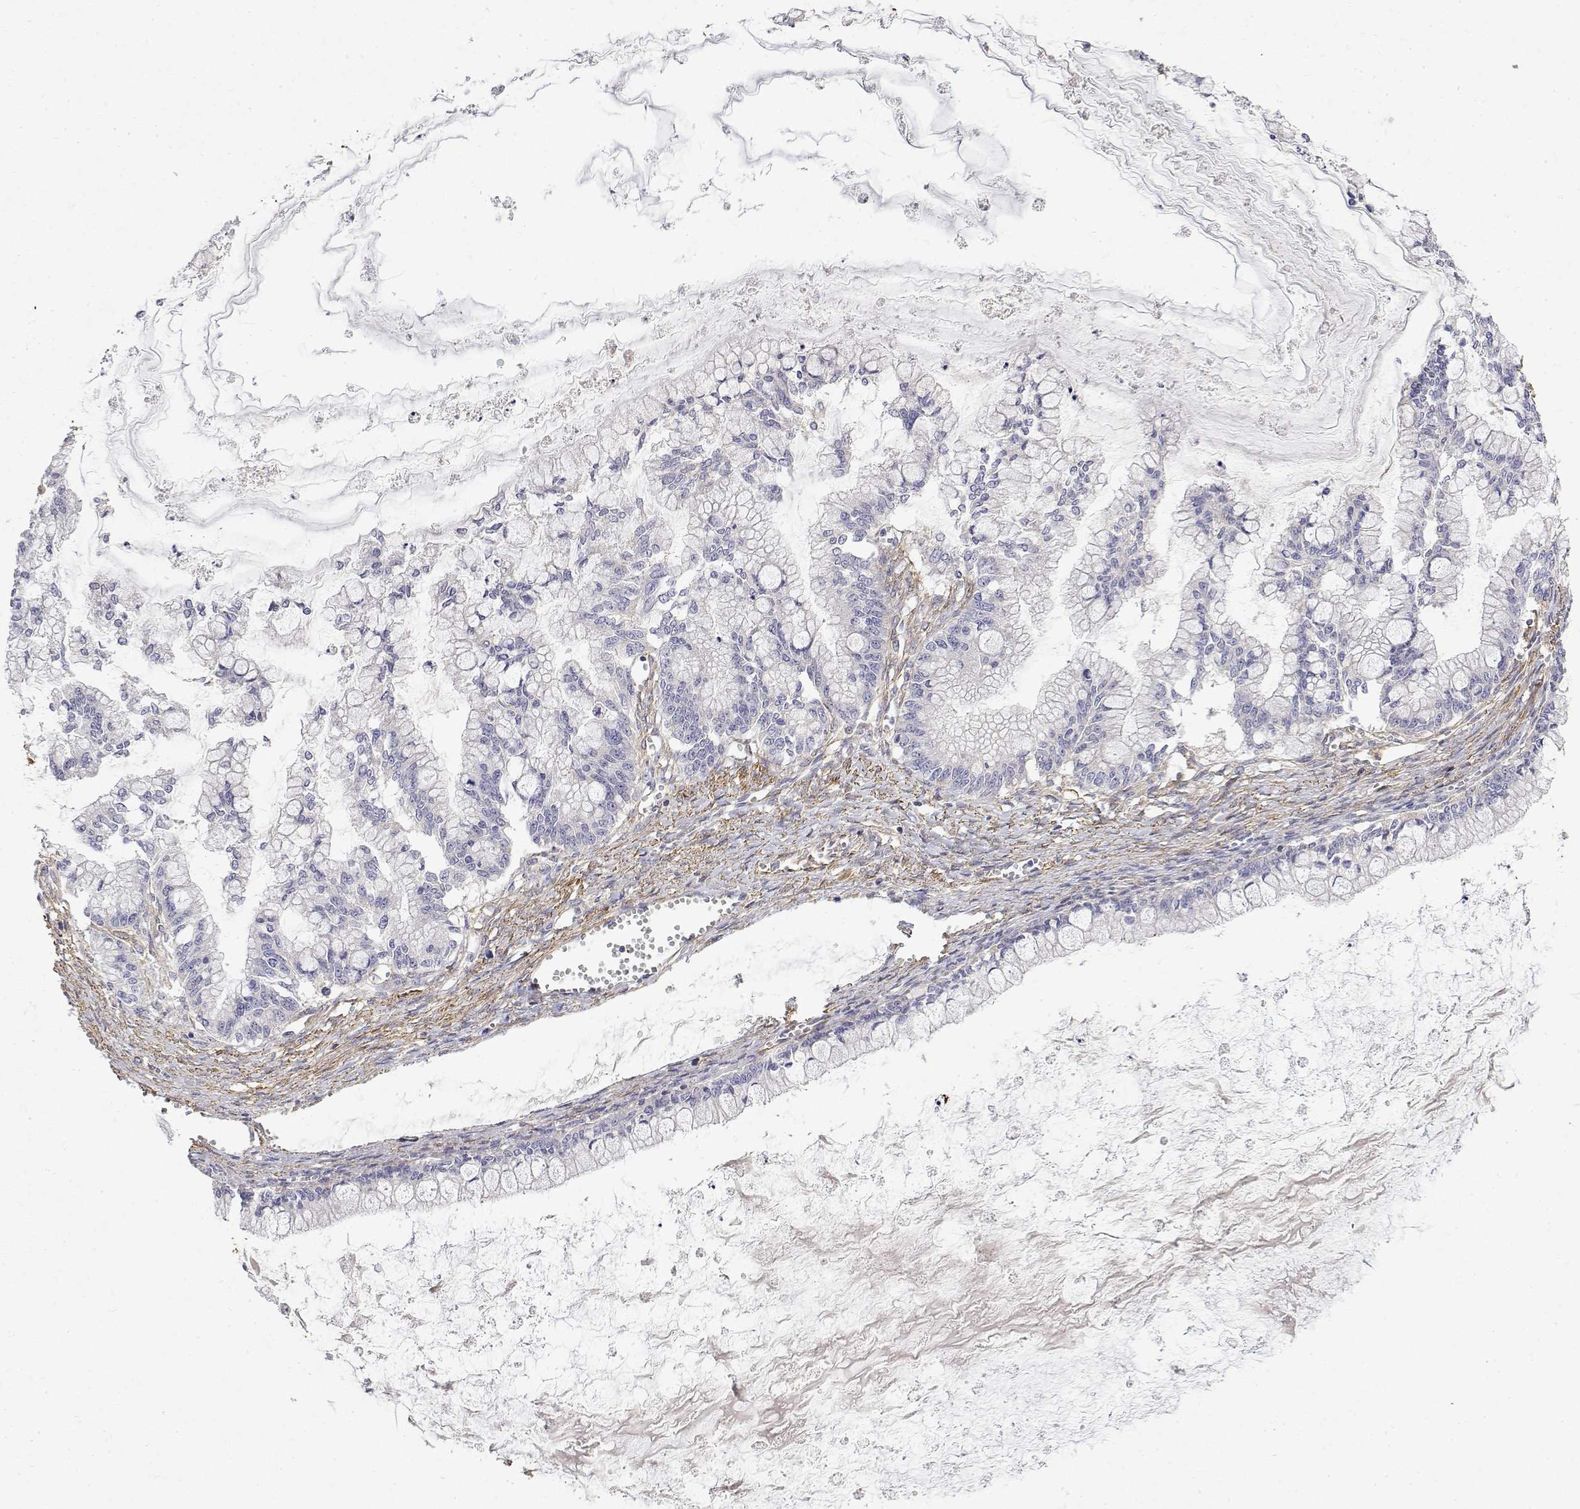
{"staining": {"intensity": "negative", "quantity": "none", "location": "none"}, "tissue": "ovarian cancer", "cell_type": "Tumor cells", "image_type": "cancer", "snomed": [{"axis": "morphology", "description": "Cystadenocarcinoma, mucinous, NOS"}, {"axis": "topography", "description": "Ovary"}], "caption": "Tumor cells show no significant protein positivity in ovarian cancer.", "gene": "SOWAHD", "patient": {"sex": "female", "age": 67}}